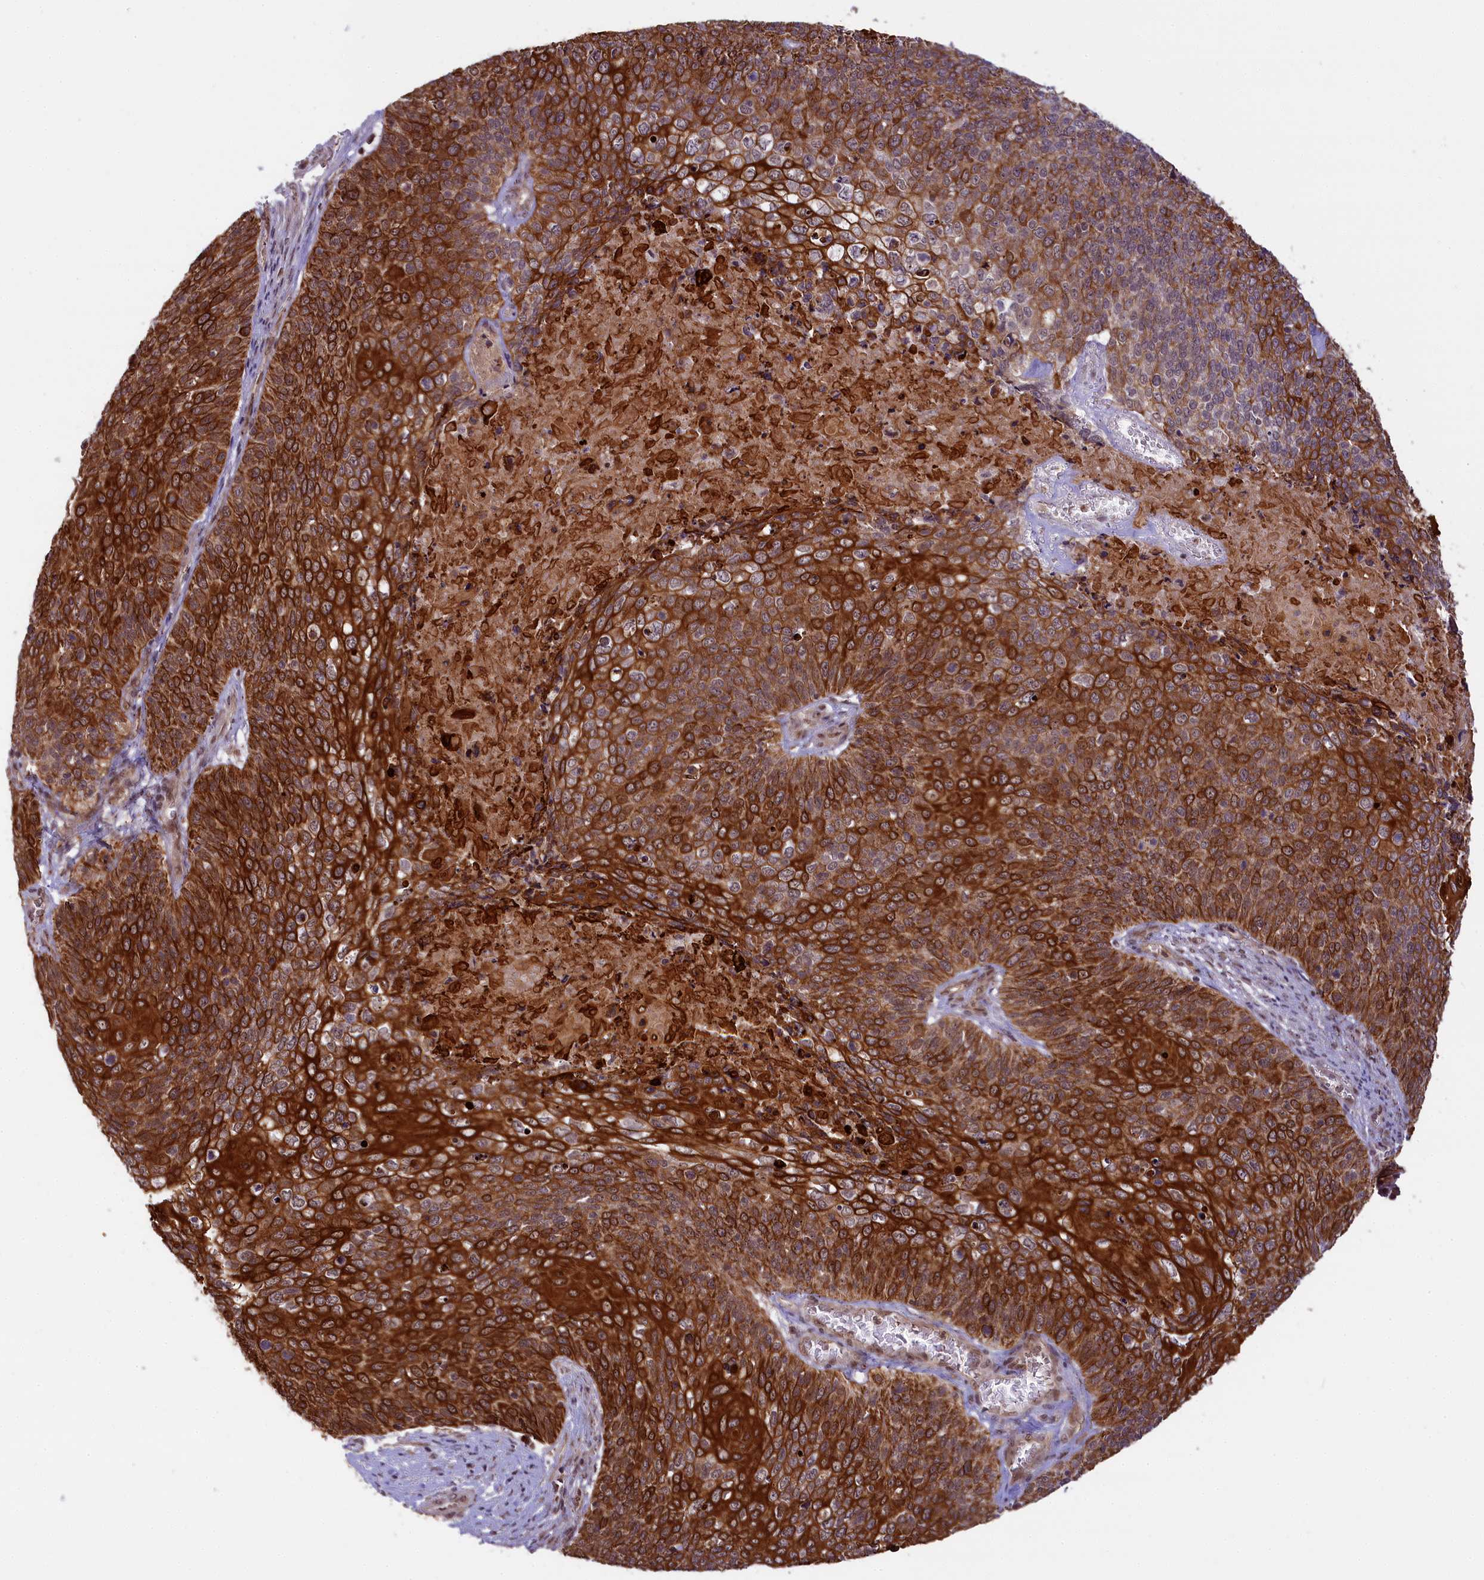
{"staining": {"intensity": "strong", "quantity": ">75%", "location": "cytoplasmic/membranous"}, "tissue": "cervical cancer", "cell_type": "Tumor cells", "image_type": "cancer", "snomed": [{"axis": "morphology", "description": "Squamous cell carcinoma, NOS"}, {"axis": "topography", "description": "Cervix"}], "caption": "Tumor cells reveal strong cytoplasmic/membranous positivity in approximately >75% of cells in cervical cancer (squamous cell carcinoma).", "gene": "CARD8", "patient": {"sex": "female", "age": 39}}